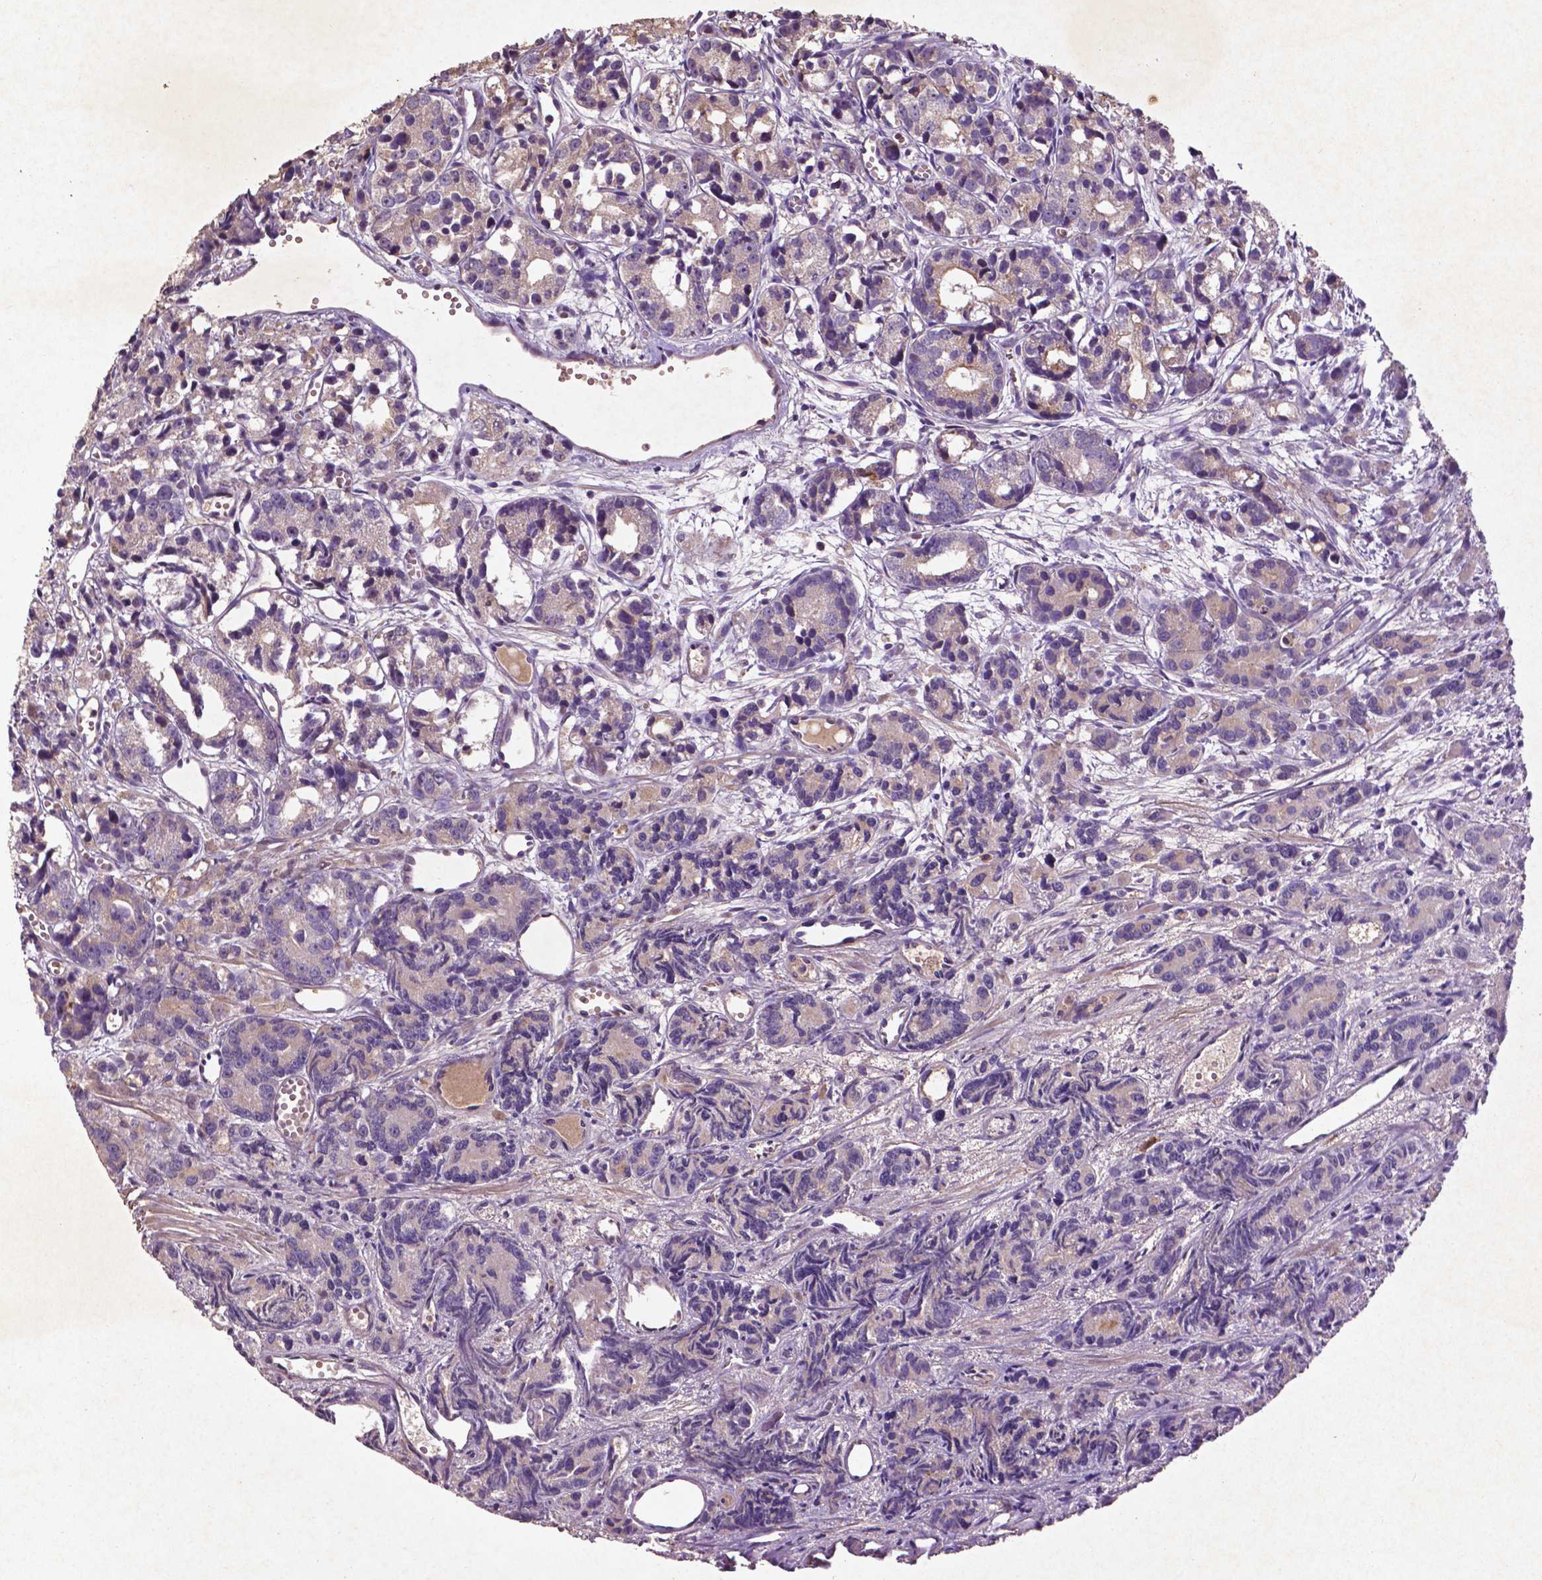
{"staining": {"intensity": "weak", "quantity": ">75%", "location": "cytoplasmic/membranous"}, "tissue": "prostate cancer", "cell_type": "Tumor cells", "image_type": "cancer", "snomed": [{"axis": "morphology", "description": "Adenocarcinoma, High grade"}, {"axis": "topography", "description": "Prostate"}], "caption": "DAB immunohistochemical staining of human adenocarcinoma (high-grade) (prostate) displays weak cytoplasmic/membranous protein expression in approximately >75% of tumor cells. The protein of interest is shown in brown color, while the nuclei are stained blue.", "gene": "COQ2", "patient": {"sex": "male", "age": 77}}